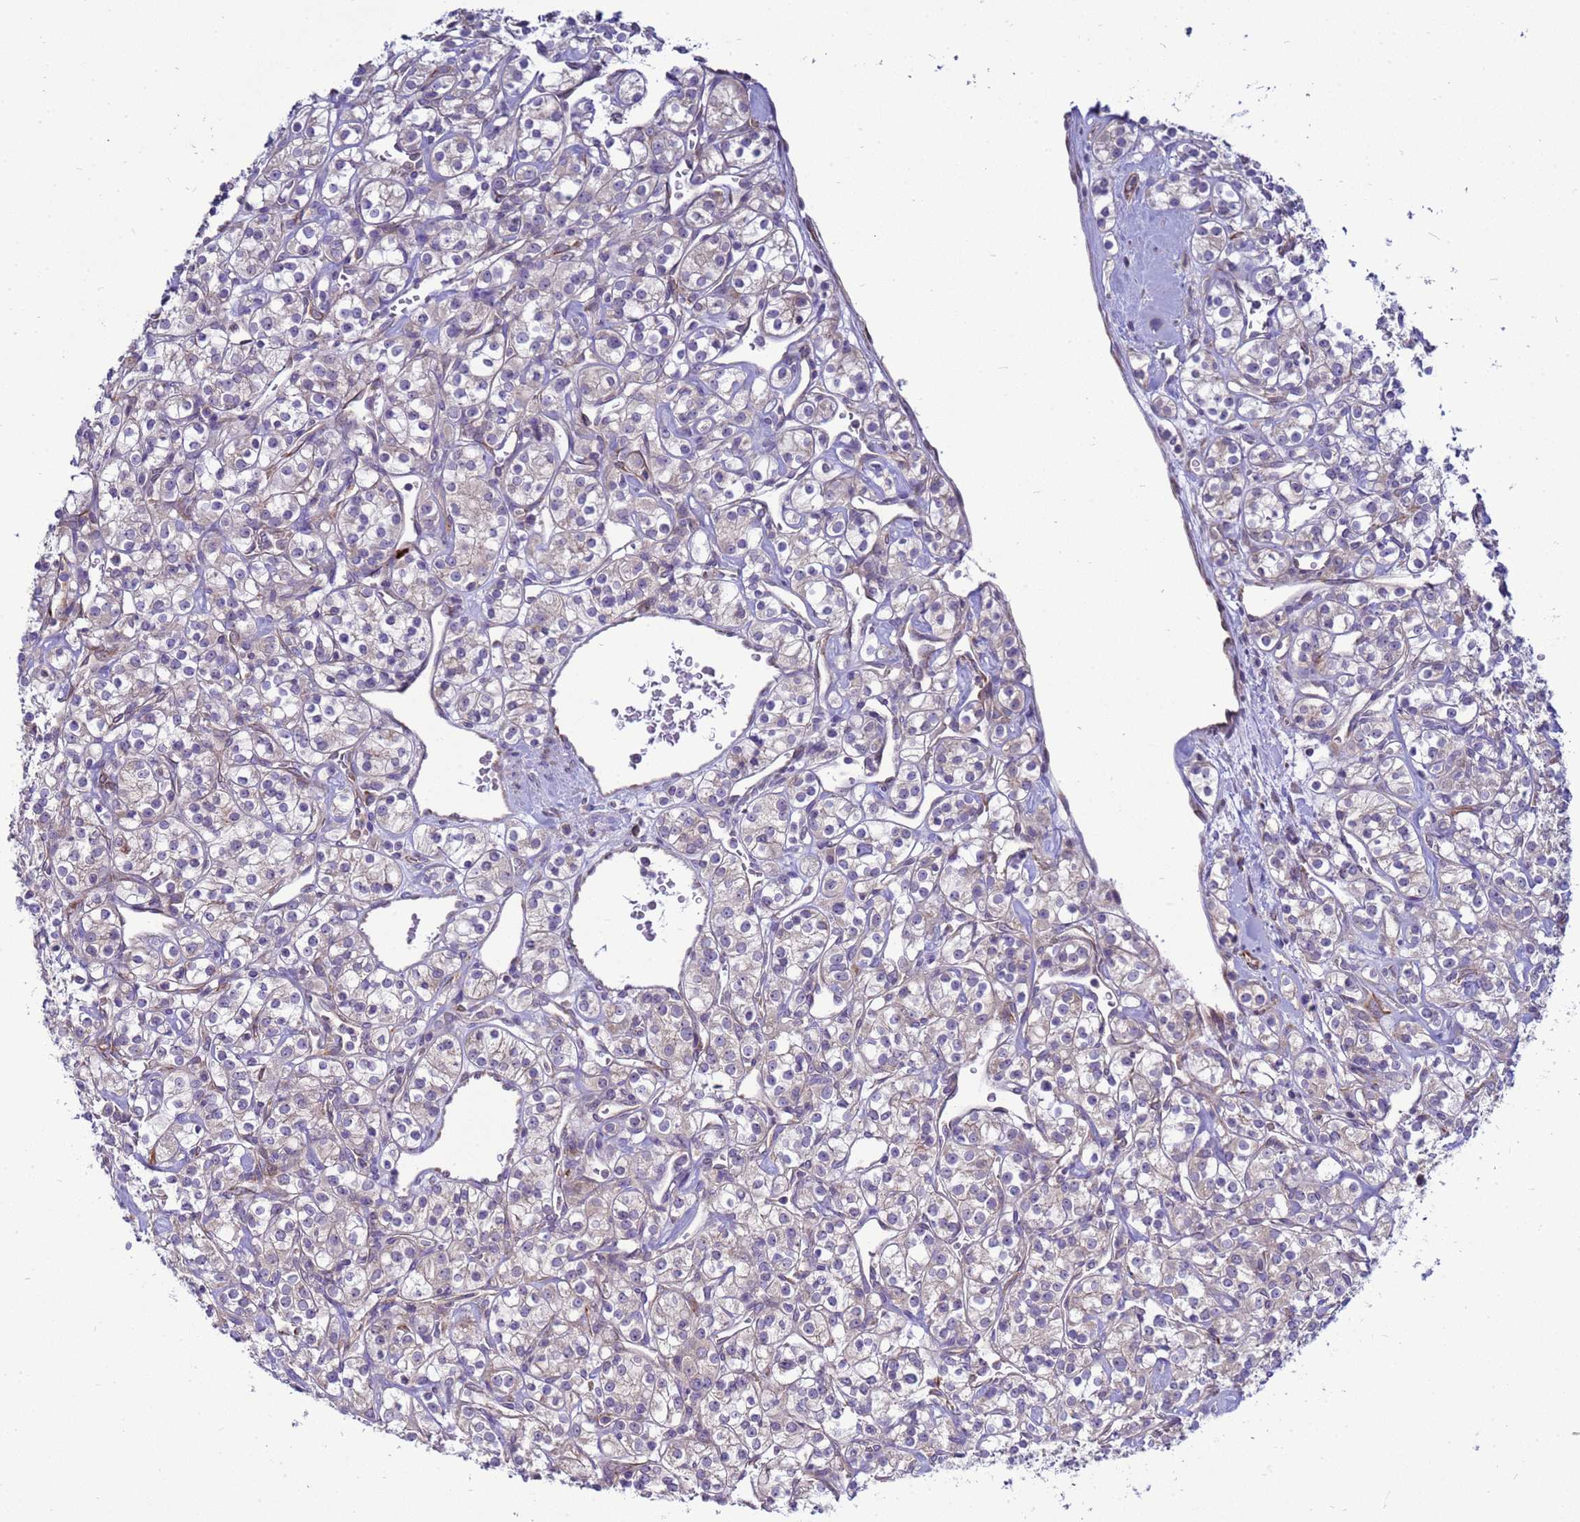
{"staining": {"intensity": "negative", "quantity": "none", "location": "none"}, "tissue": "renal cancer", "cell_type": "Tumor cells", "image_type": "cancer", "snomed": [{"axis": "morphology", "description": "Adenocarcinoma, NOS"}, {"axis": "topography", "description": "Kidney"}], "caption": "There is no significant positivity in tumor cells of adenocarcinoma (renal).", "gene": "MON1B", "patient": {"sex": "male", "age": 77}}